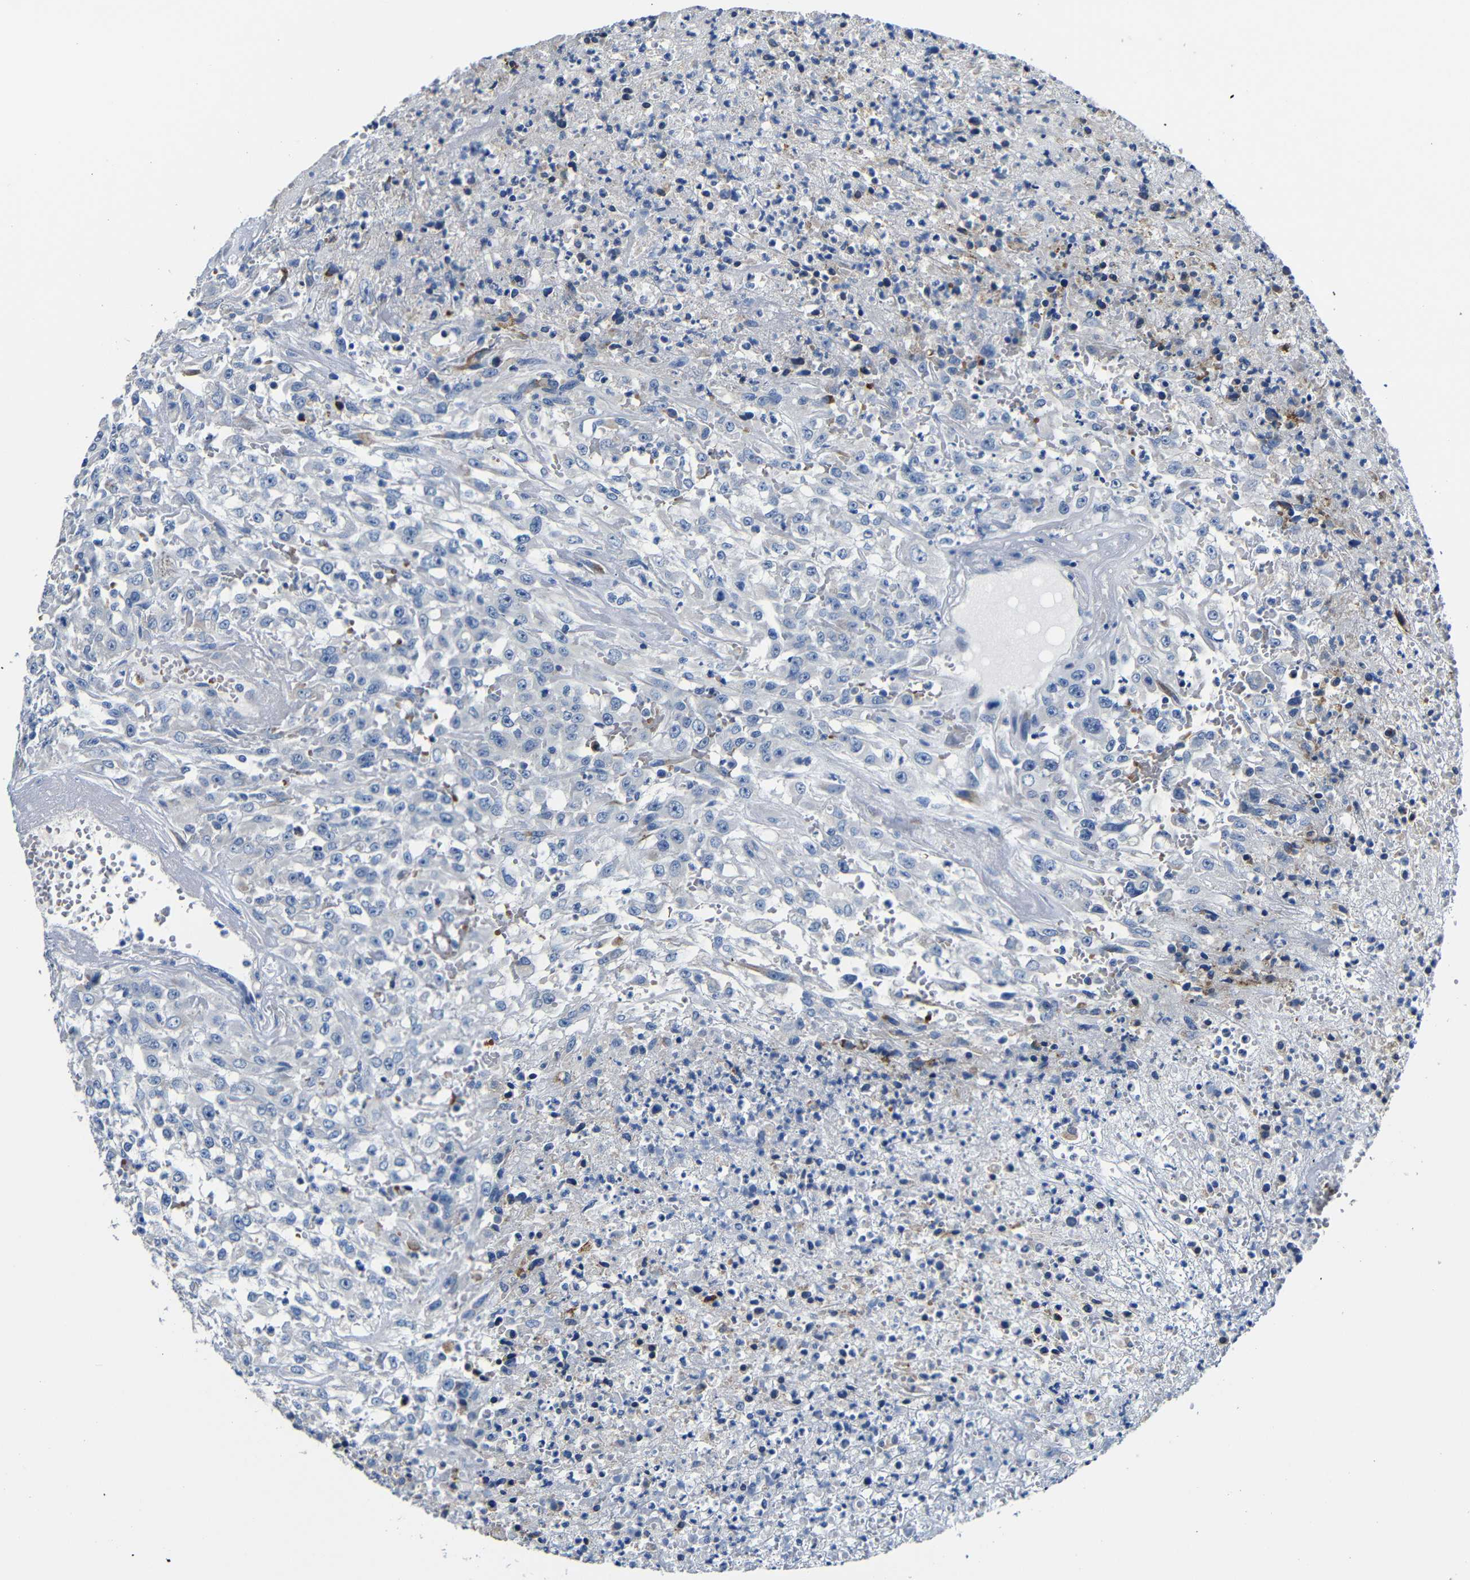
{"staining": {"intensity": "moderate", "quantity": "<25%", "location": "cytoplasmic/membranous"}, "tissue": "urothelial cancer", "cell_type": "Tumor cells", "image_type": "cancer", "snomed": [{"axis": "morphology", "description": "Urothelial carcinoma, High grade"}, {"axis": "topography", "description": "Urinary bladder"}], "caption": "Brown immunohistochemical staining in human urothelial cancer exhibits moderate cytoplasmic/membranous positivity in approximately <25% of tumor cells. Nuclei are stained in blue.", "gene": "TNFAIP1", "patient": {"sex": "male", "age": 46}}